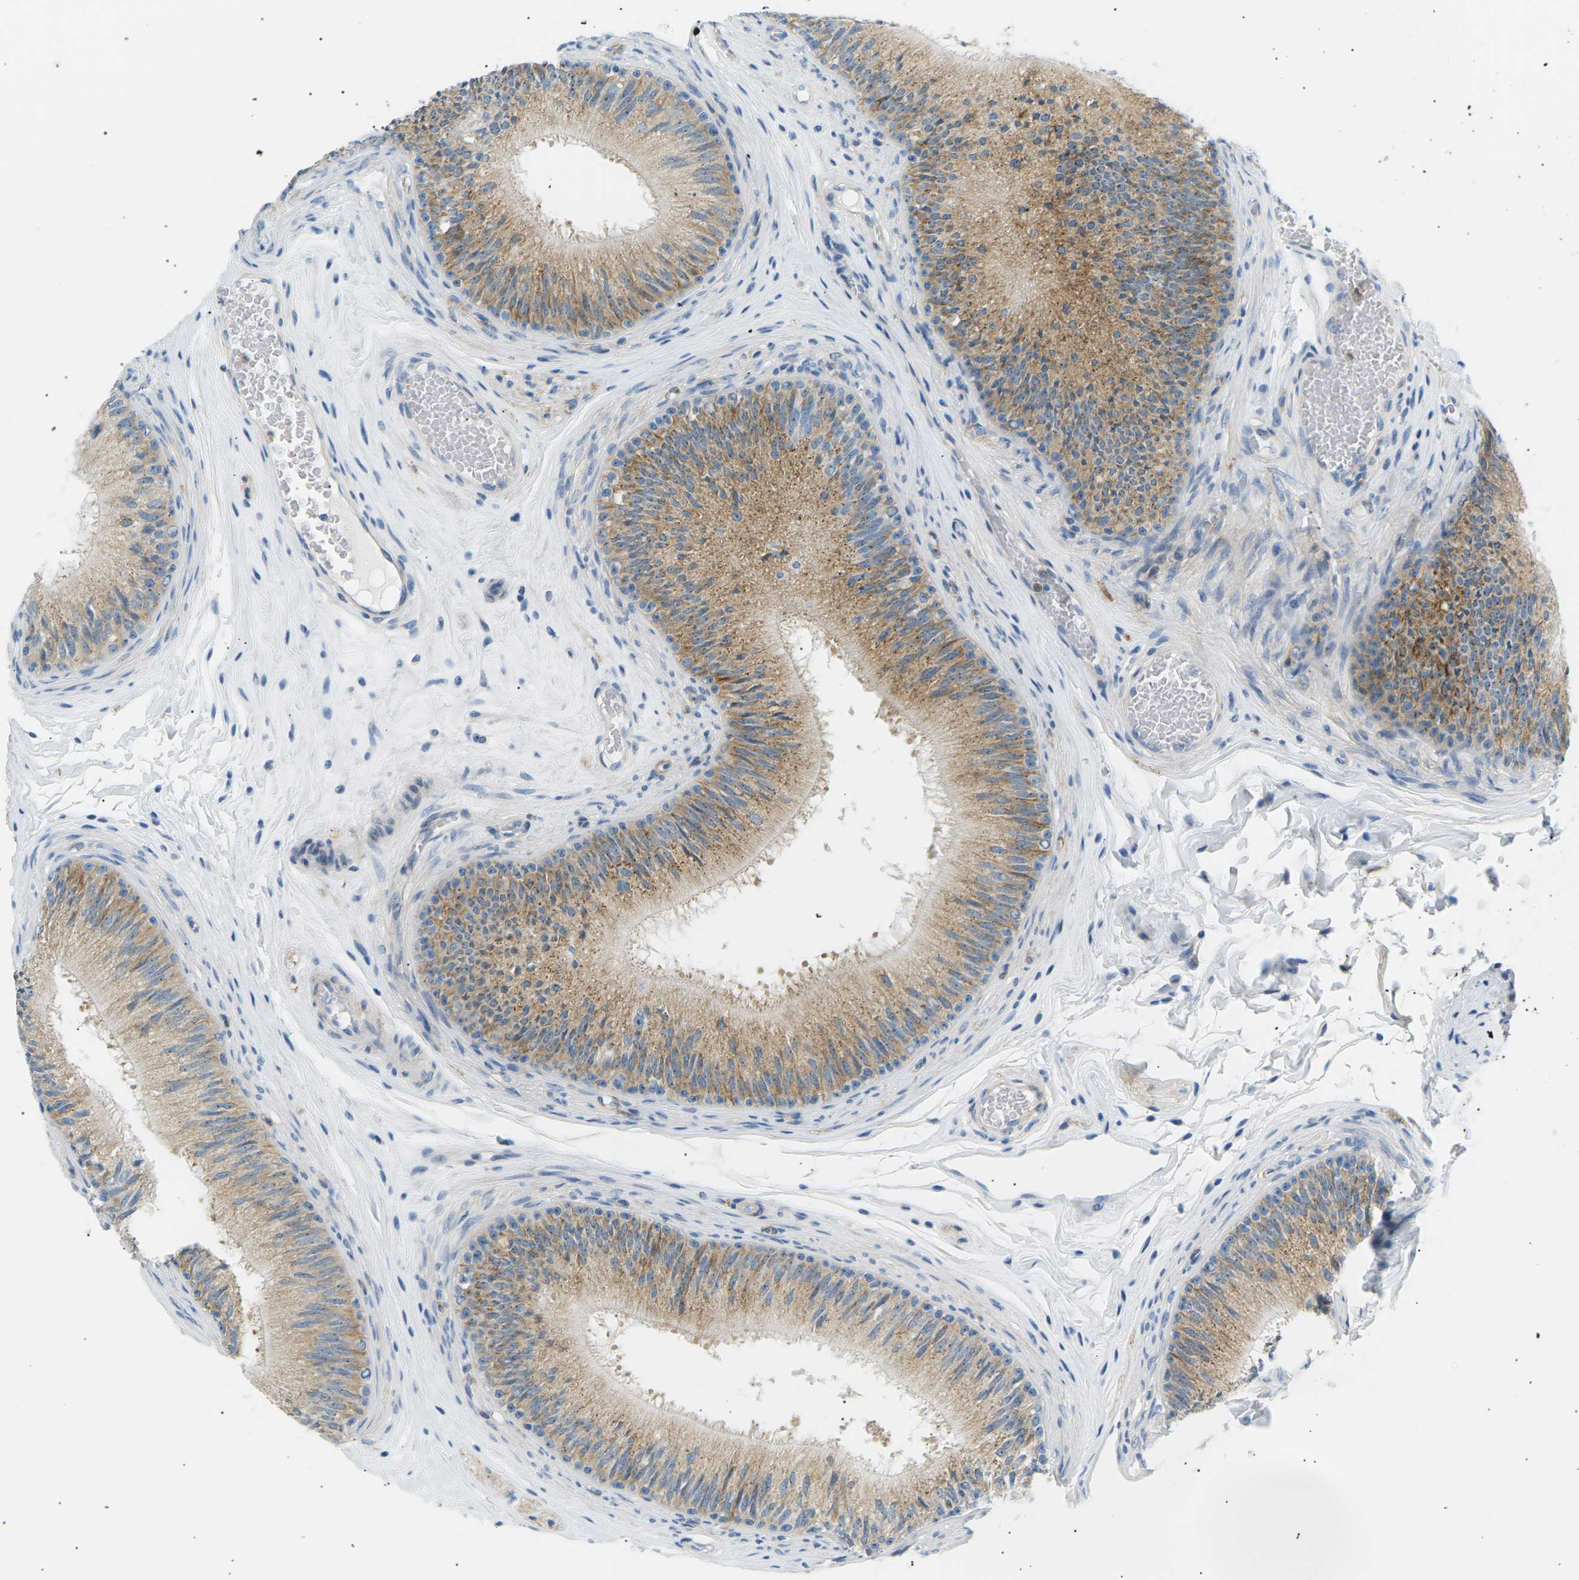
{"staining": {"intensity": "weak", "quantity": "25%-75%", "location": "cytoplasmic/membranous"}, "tissue": "epididymis", "cell_type": "Glandular cells", "image_type": "normal", "snomed": [{"axis": "morphology", "description": "Normal tissue, NOS"}, {"axis": "topography", "description": "Testis"}, {"axis": "topography", "description": "Epididymis"}], "caption": "This micrograph reveals normal epididymis stained with immunohistochemistry to label a protein in brown. The cytoplasmic/membranous of glandular cells show weak positivity for the protein. Nuclei are counter-stained blue.", "gene": "SEPTIN5", "patient": {"sex": "male", "age": 36}}